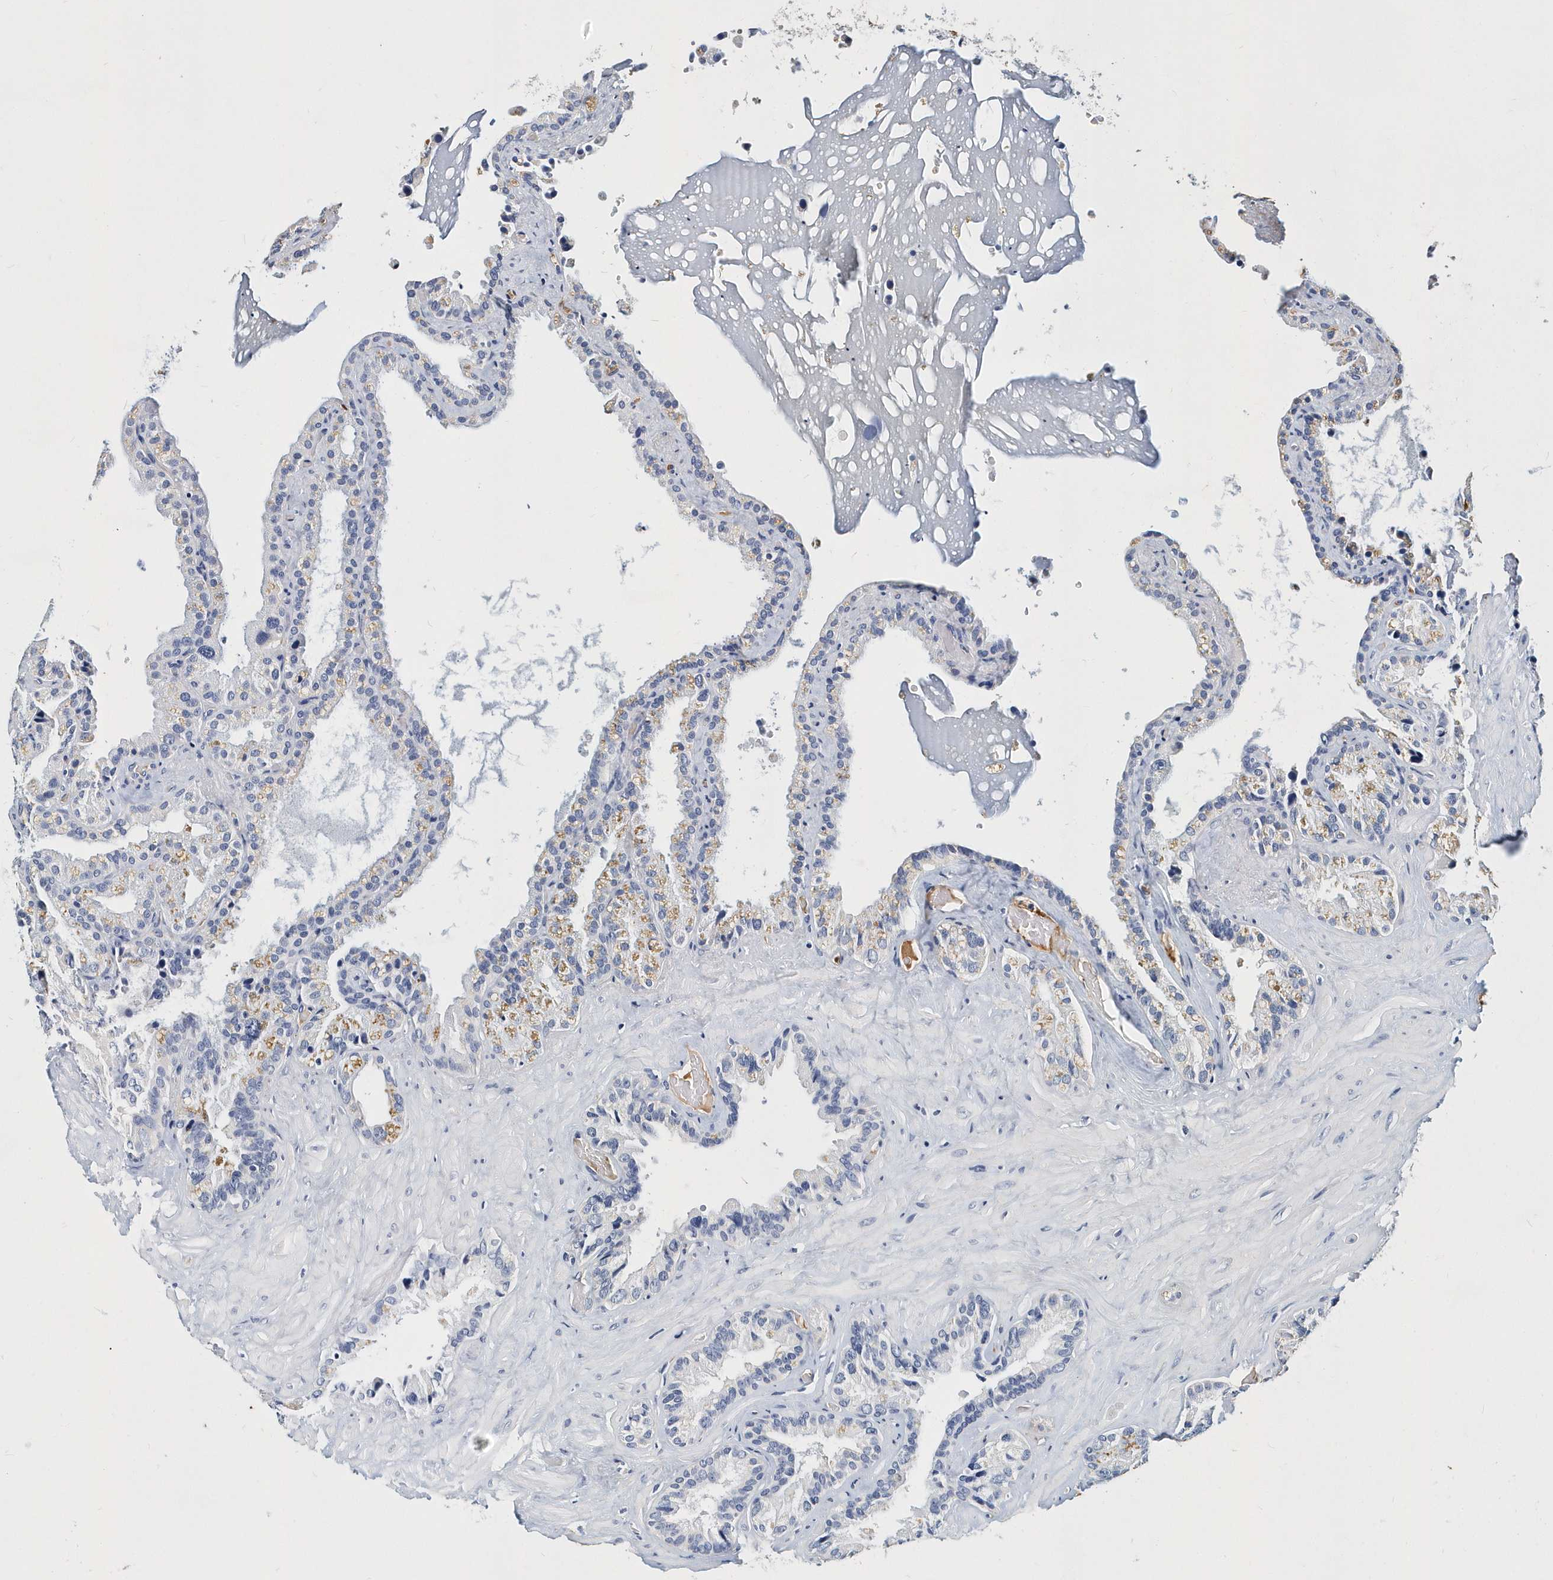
{"staining": {"intensity": "negative", "quantity": "none", "location": "none"}, "tissue": "seminal vesicle", "cell_type": "Glandular cells", "image_type": "normal", "snomed": [{"axis": "morphology", "description": "Normal tissue, NOS"}, {"axis": "topography", "description": "Prostate"}, {"axis": "topography", "description": "Seminal veicle"}], "caption": "The micrograph displays no significant positivity in glandular cells of seminal vesicle.", "gene": "ITGA2B", "patient": {"sex": "male", "age": 68}}